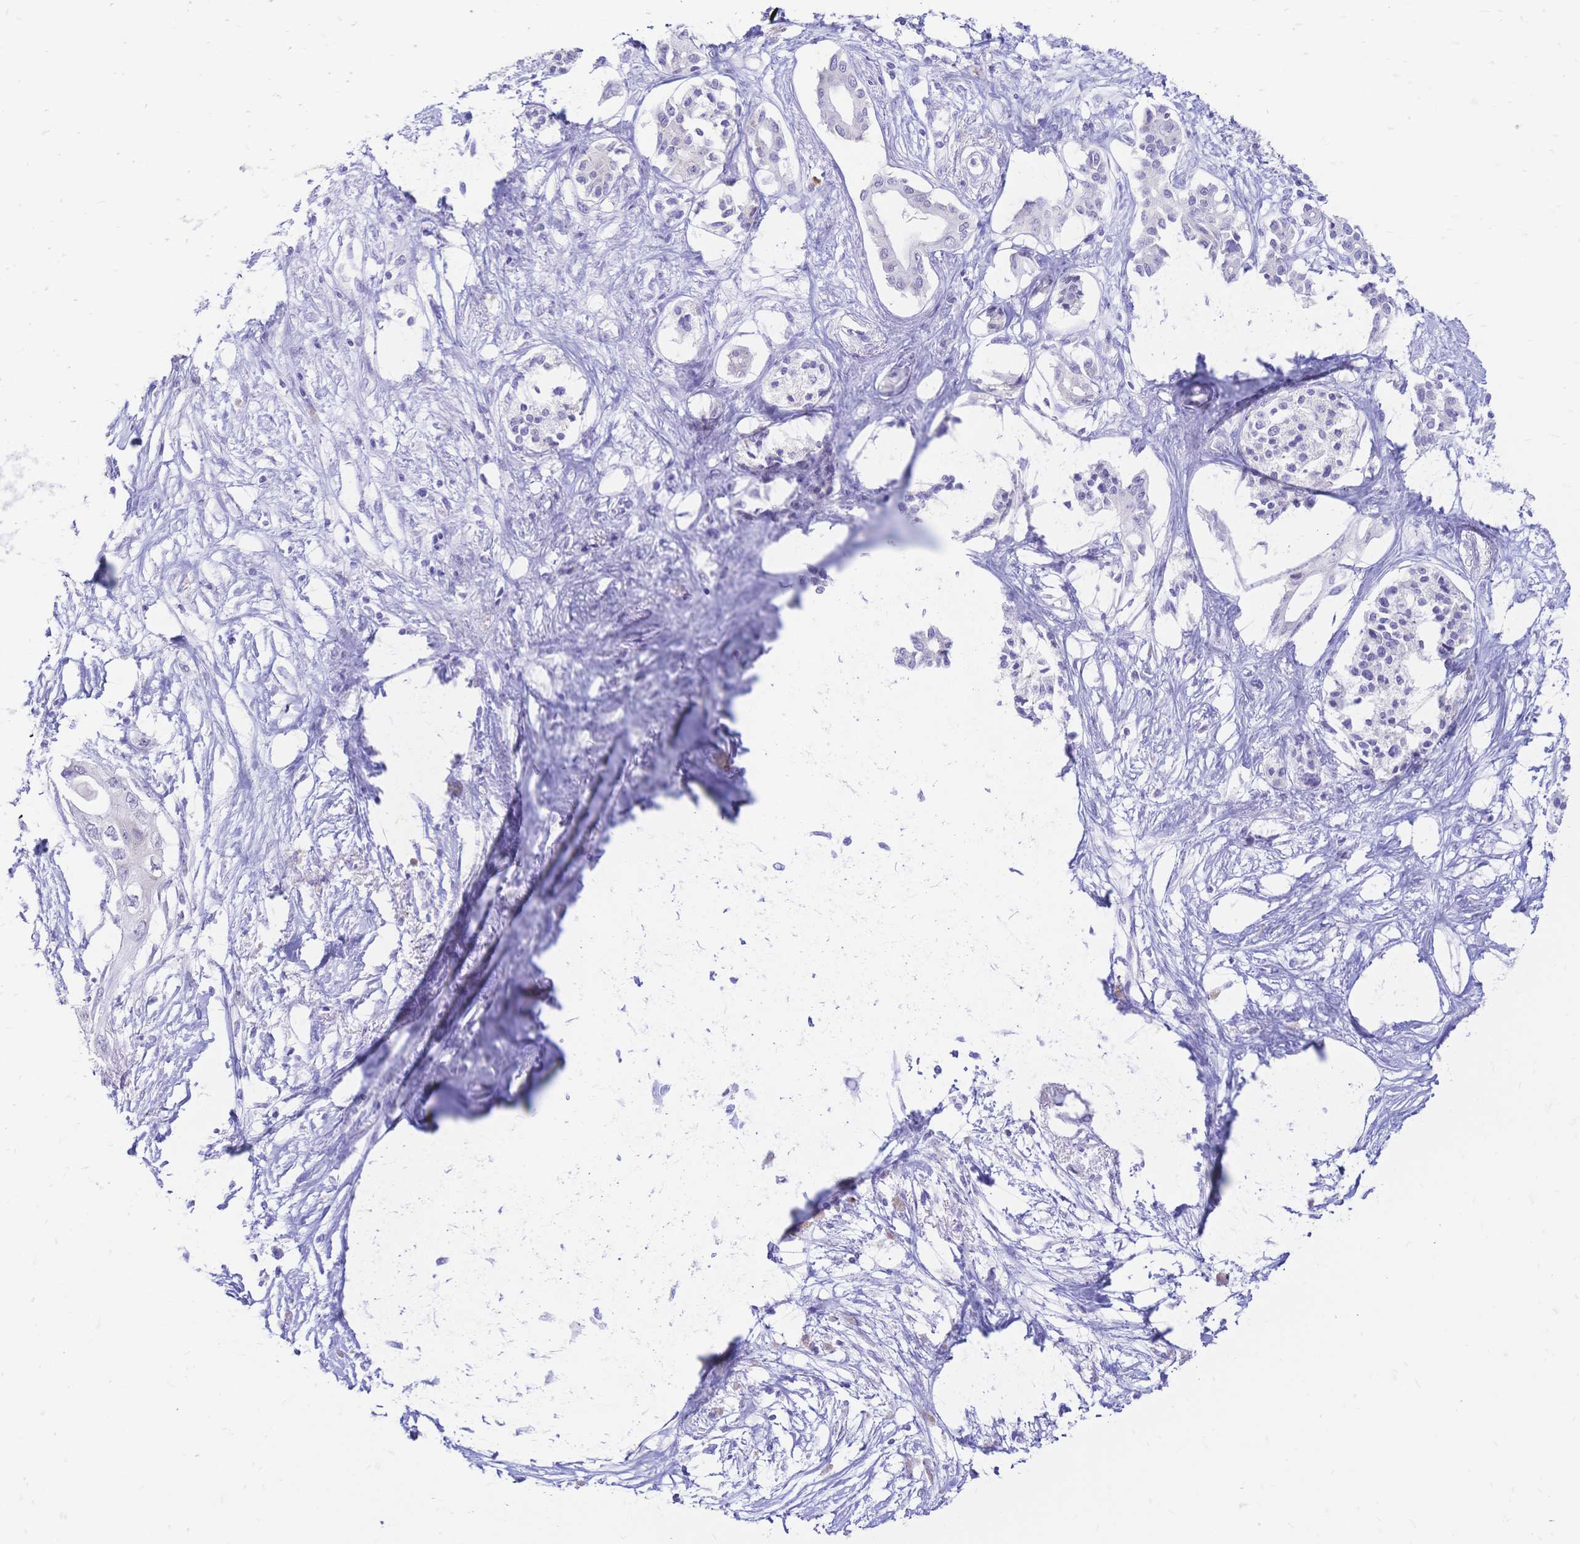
{"staining": {"intensity": "negative", "quantity": "none", "location": "none"}, "tissue": "pancreatic cancer", "cell_type": "Tumor cells", "image_type": "cancer", "snomed": [{"axis": "morphology", "description": "Adenocarcinoma, NOS"}, {"axis": "topography", "description": "Pancreas"}], "caption": "DAB immunohistochemical staining of human pancreatic cancer (adenocarcinoma) exhibits no significant positivity in tumor cells.", "gene": "GRB7", "patient": {"sex": "female", "age": 63}}